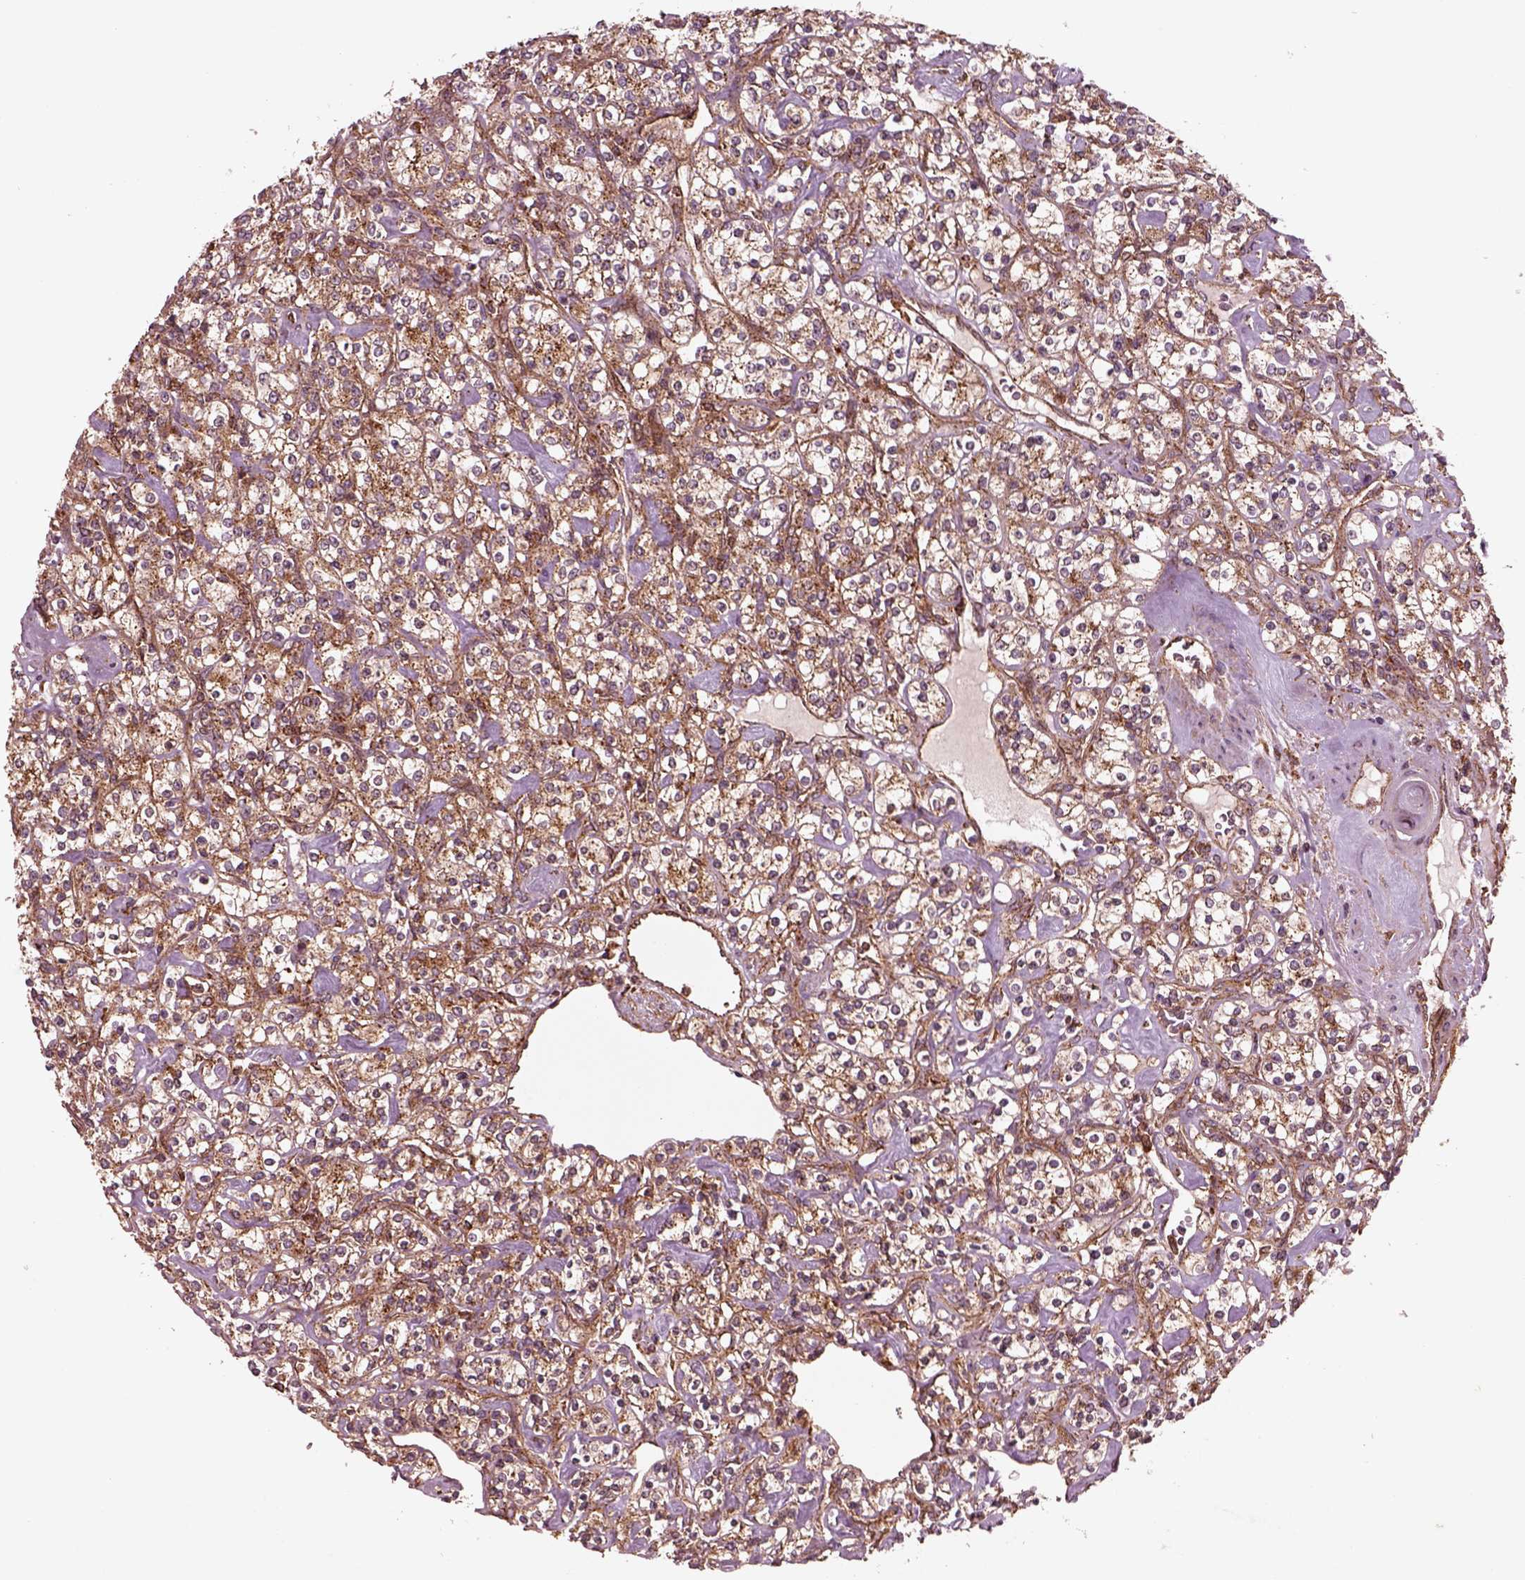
{"staining": {"intensity": "moderate", "quantity": "25%-75%", "location": "cytoplasmic/membranous"}, "tissue": "renal cancer", "cell_type": "Tumor cells", "image_type": "cancer", "snomed": [{"axis": "morphology", "description": "Adenocarcinoma, NOS"}, {"axis": "topography", "description": "Kidney"}], "caption": "A micrograph of renal cancer stained for a protein demonstrates moderate cytoplasmic/membranous brown staining in tumor cells.", "gene": "WASHC2A", "patient": {"sex": "male", "age": 77}}